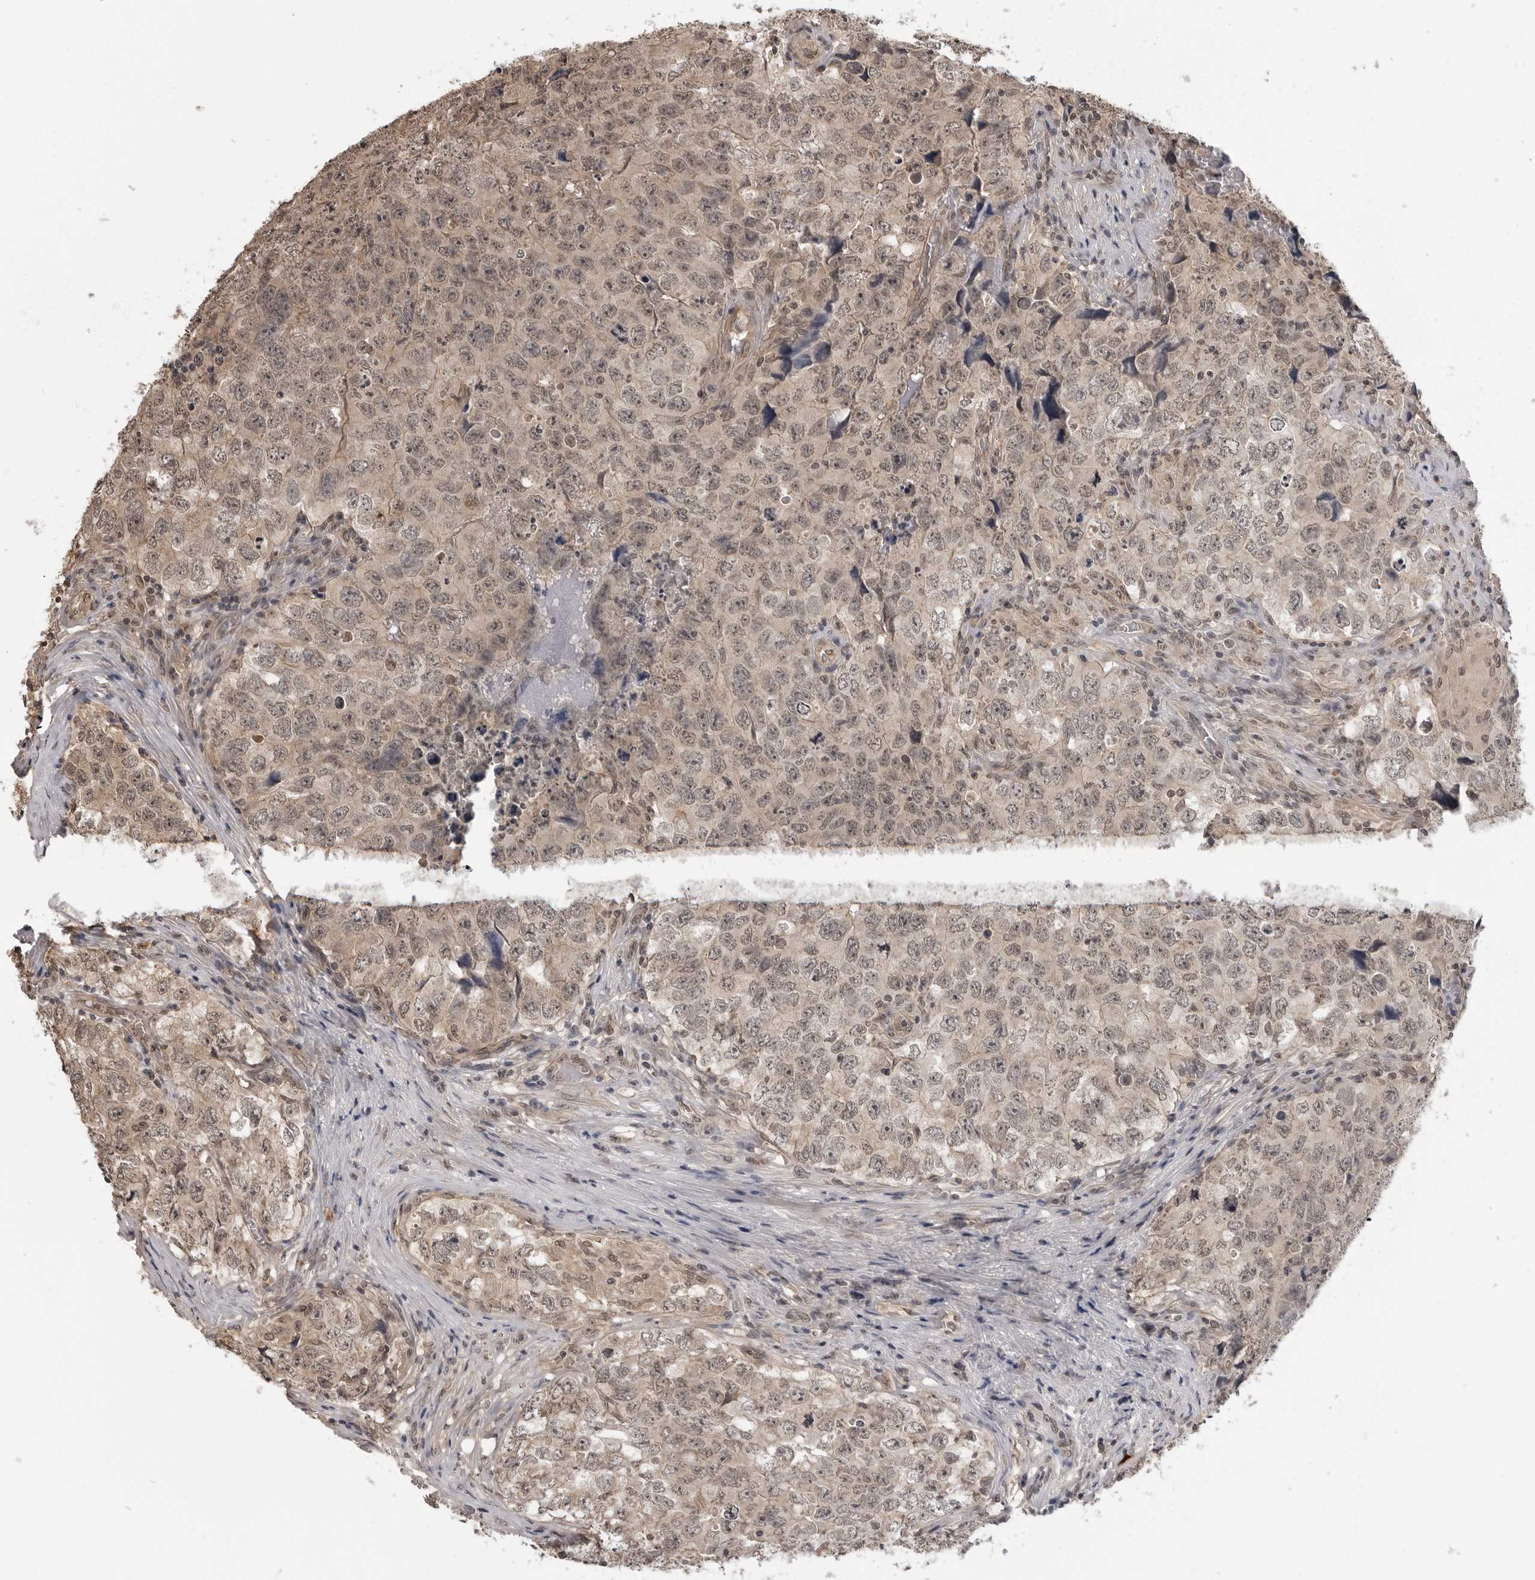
{"staining": {"intensity": "weak", "quantity": "<25%", "location": "nuclear"}, "tissue": "testis cancer", "cell_type": "Tumor cells", "image_type": "cancer", "snomed": [{"axis": "morphology", "description": "Seminoma, NOS"}, {"axis": "morphology", "description": "Carcinoma, Embryonal, NOS"}, {"axis": "topography", "description": "Testis"}], "caption": "An IHC histopathology image of testis embryonal carcinoma is shown. There is no staining in tumor cells of testis embryonal carcinoma.", "gene": "IL24", "patient": {"sex": "male", "age": 43}}